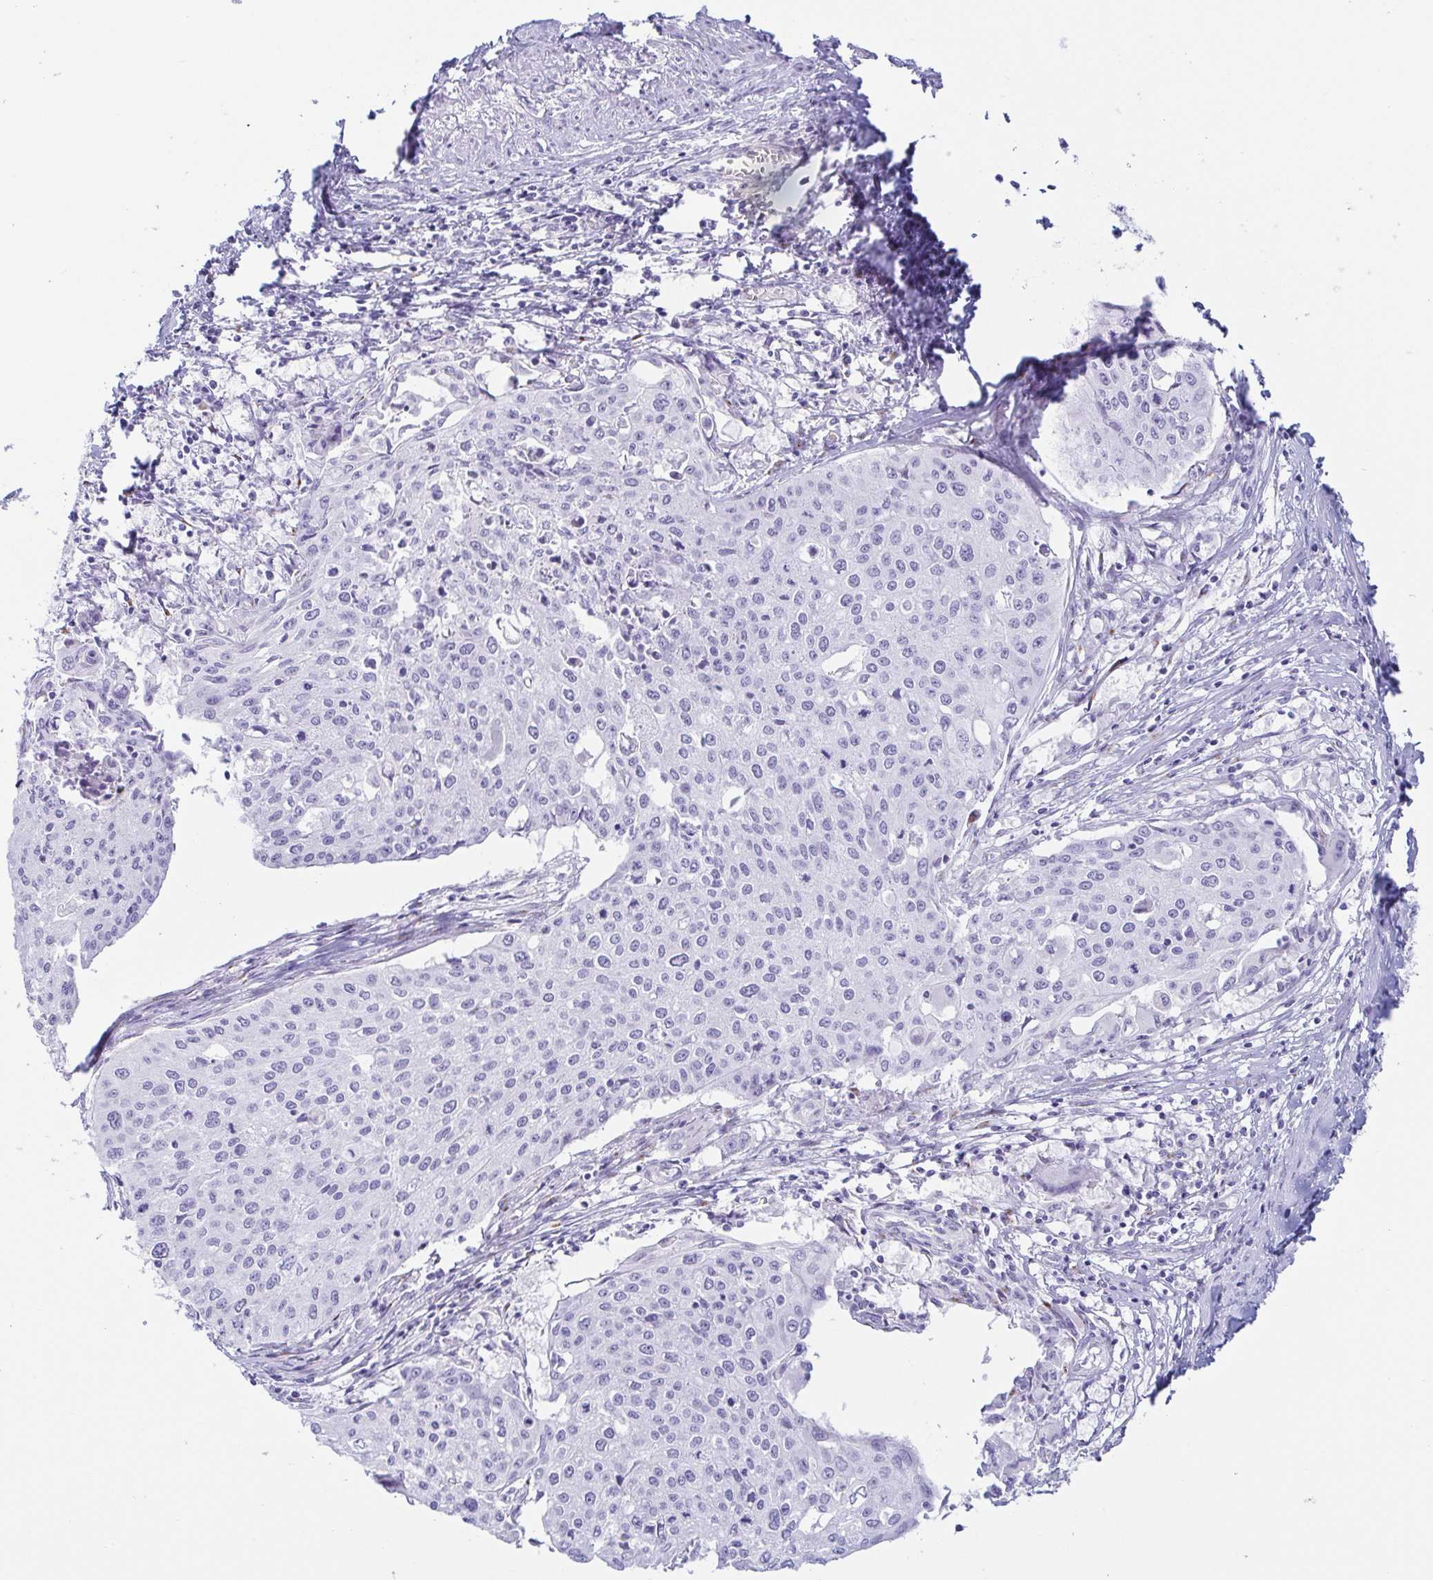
{"staining": {"intensity": "negative", "quantity": "none", "location": "none"}, "tissue": "cervical cancer", "cell_type": "Tumor cells", "image_type": "cancer", "snomed": [{"axis": "morphology", "description": "Squamous cell carcinoma, NOS"}, {"axis": "topography", "description": "Cervix"}], "caption": "High magnification brightfield microscopy of squamous cell carcinoma (cervical) stained with DAB (brown) and counterstained with hematoxylin (blue): tumor cells show no significant positivity.", "gene": "LDLRAD1", "patient": {"sex": "female", "age": 38}}